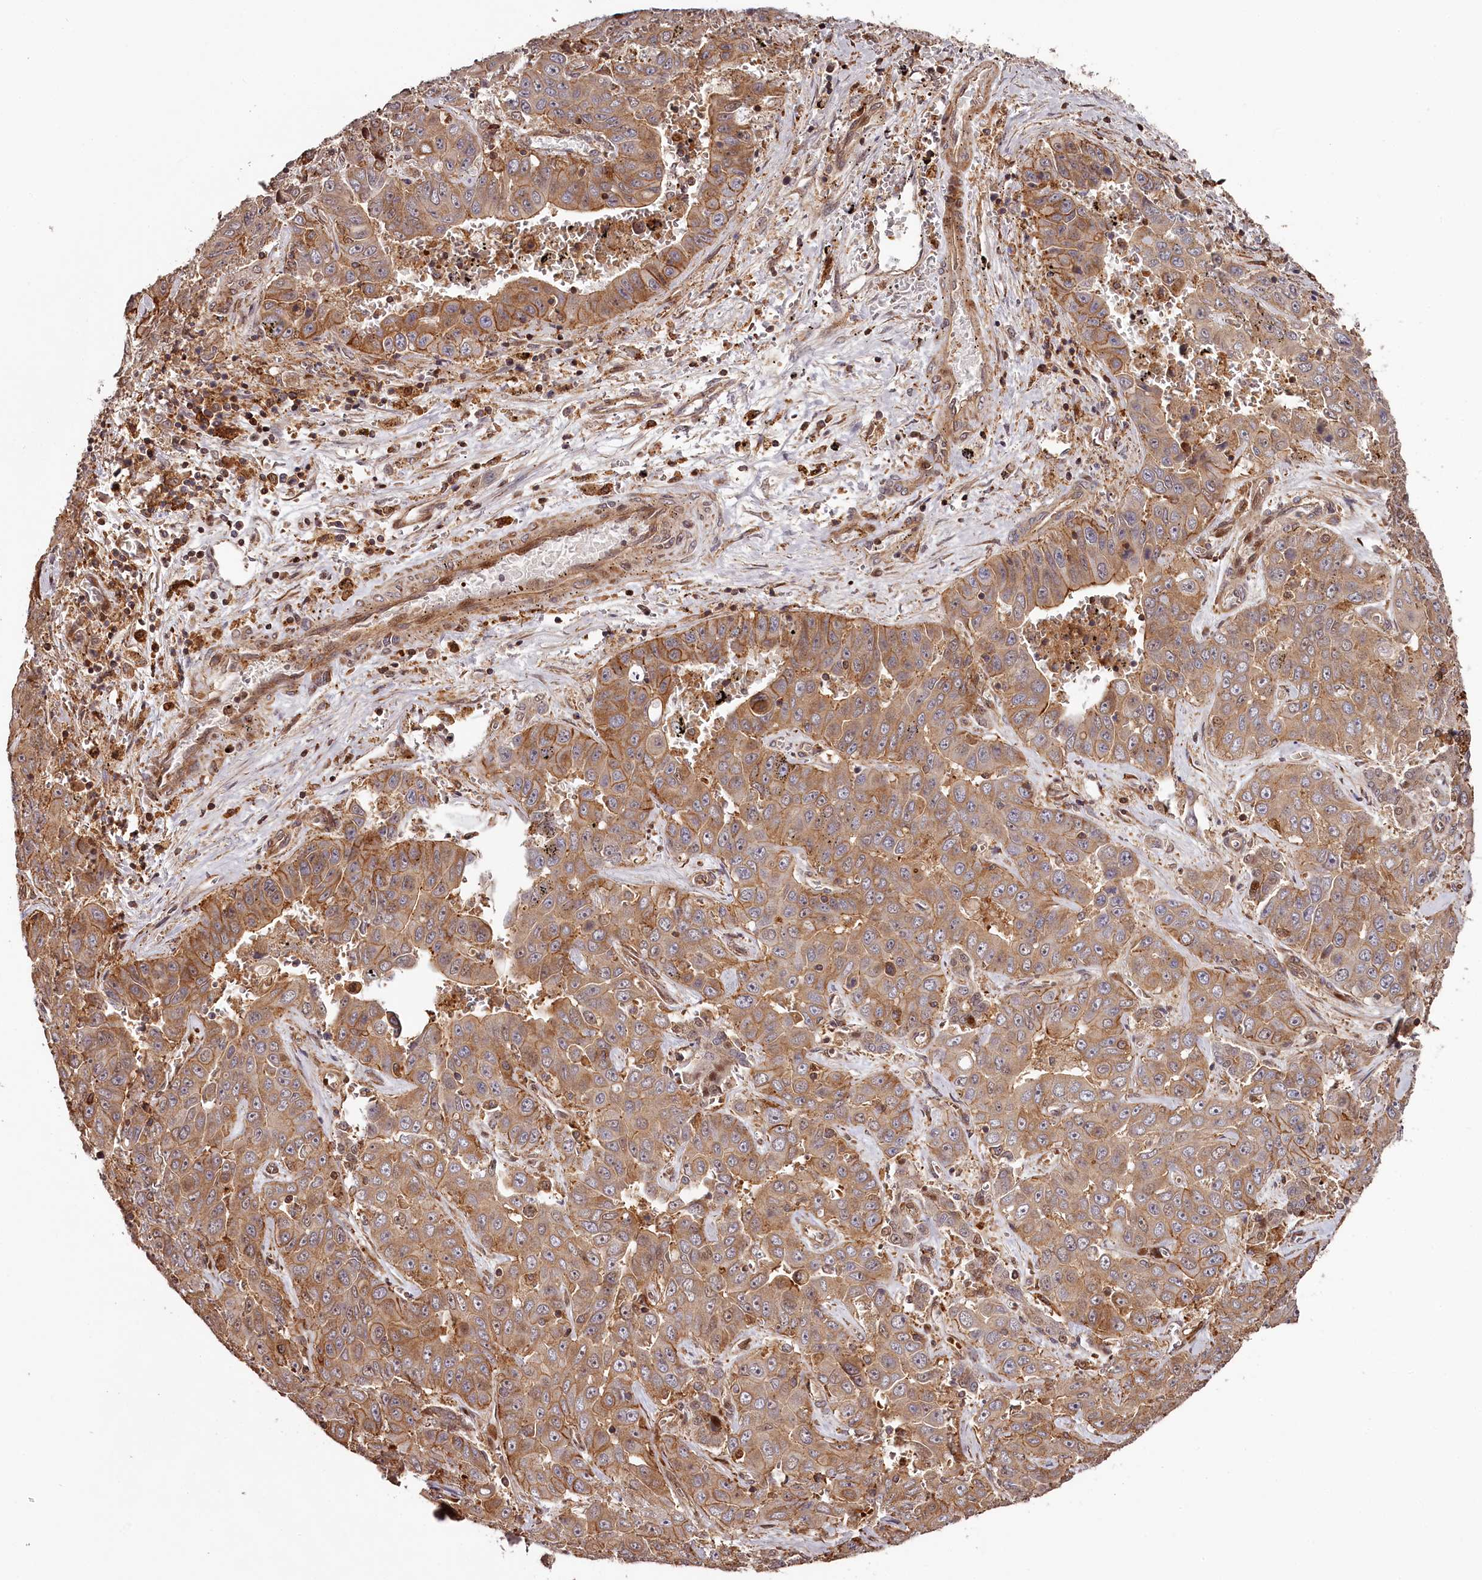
{"staining": {"intensity": "moderate", "quantity": ">75%", "location": "cytoplasmic/membranous,nuclear"}, "tissue": "liver cancer", "cell_type": "Tumor cells", "image_type": "cancer", "snomed": [{"axis": "morphology", "description": "Cholangiocarcinoma"}, {"axis": "topography", "description": "Liver"}], "caption": "There is medium levels of moderate cytoplasmic/membranous and nuclear expression in tumor cells of liver cancer, as demonstrated by immunohistochemical staining (brown color).", "gene": "KIF14", "patient": {"sex": "female", "age": 52}}